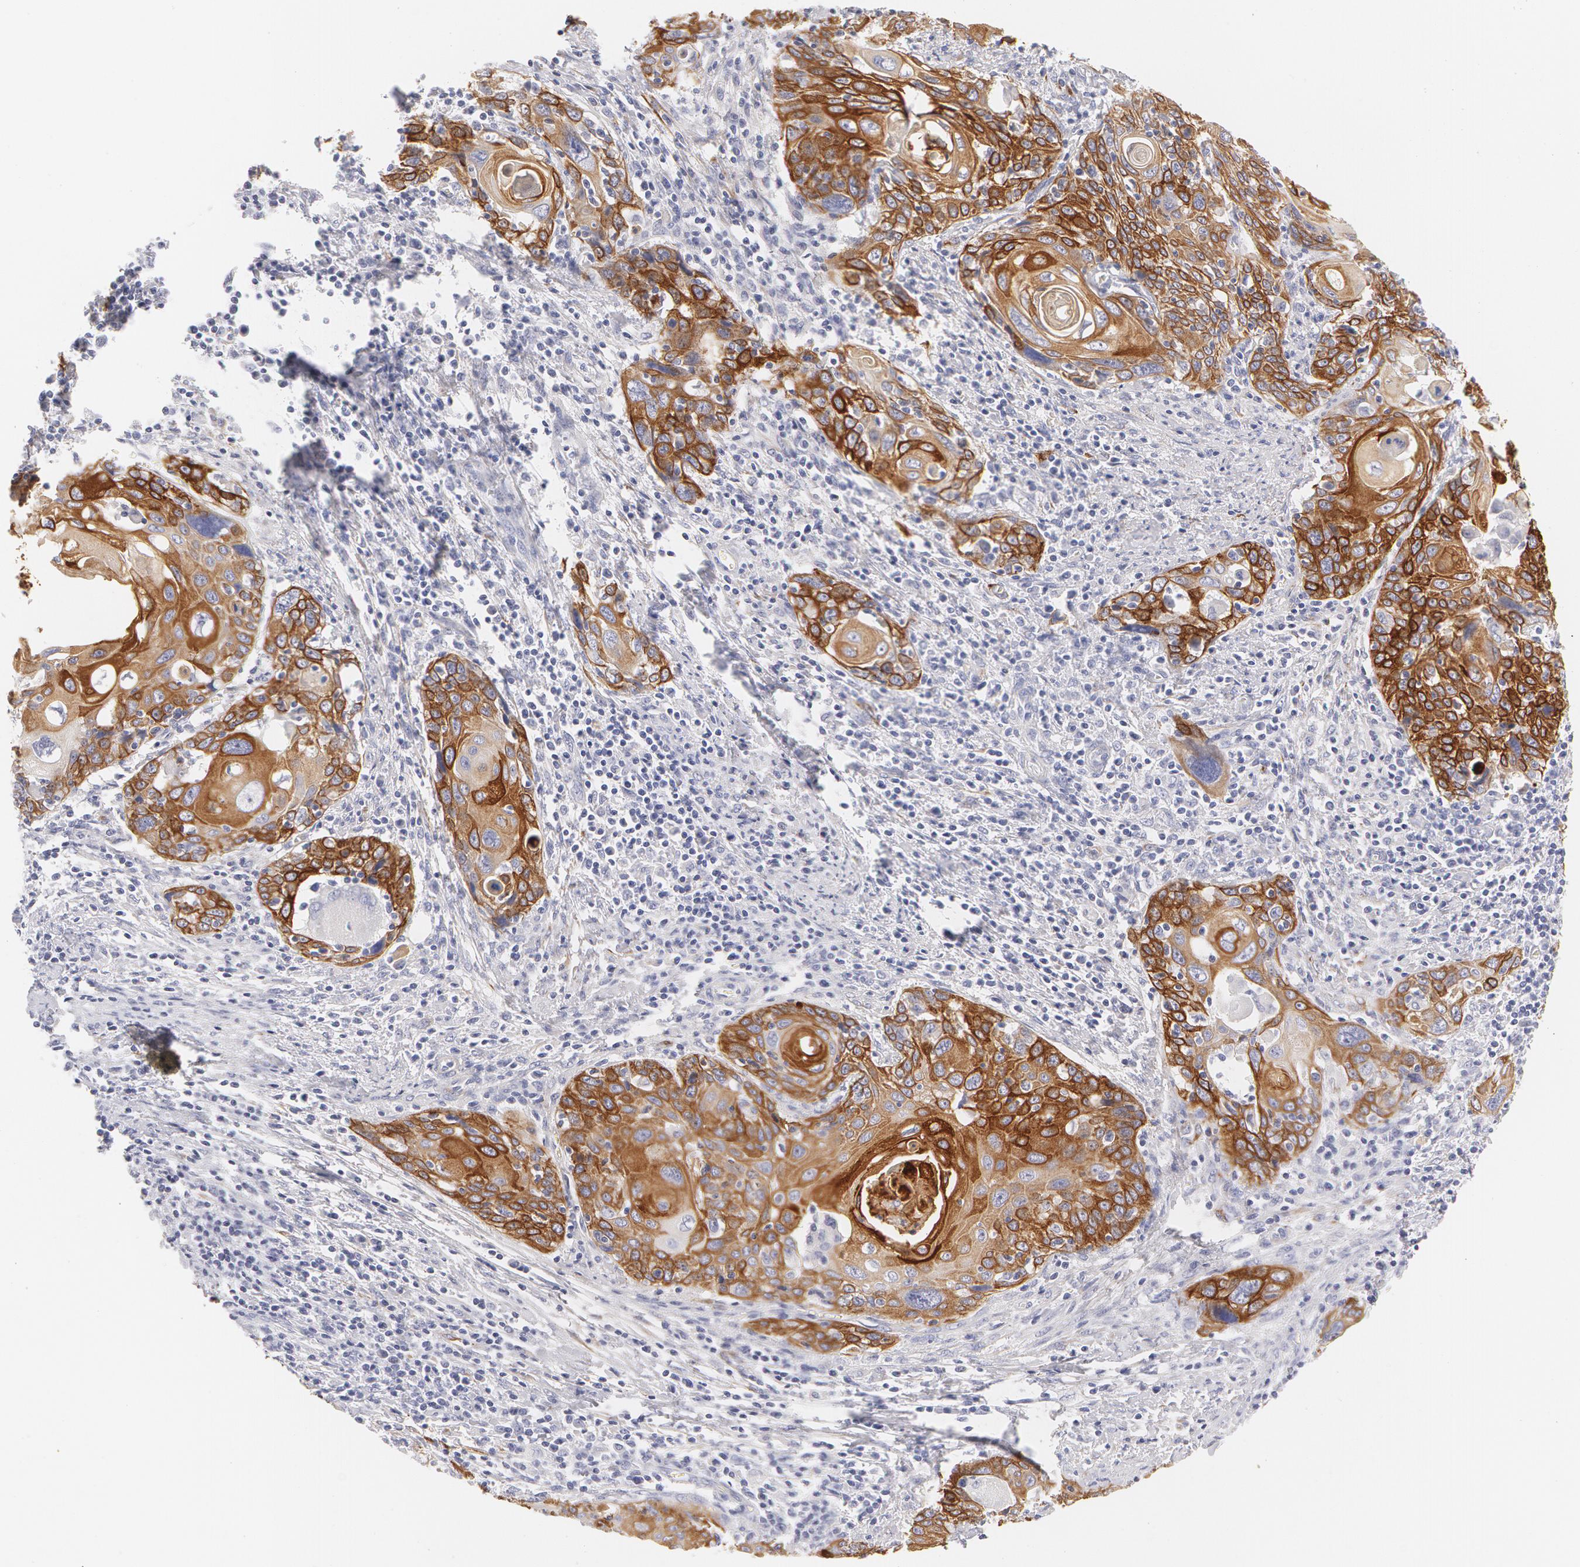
{"staining": {"intensity": "moderate", "quantity": ">75%", "location": "cytoplasmic/membranous"}, "tissue": "cervical cancer", "cell_type": "Tumor cells", "image_type": "cancer", "snomed": [{"axis": "morphology", "description": "Squamous cell carcinoma, NOS"}, {"axis": "topography", "description": "Cervix"}], "caption": "Immunohistochemical staining of squamous cell carcinoma (cervical) shows medium levels of moderate cytoplasmic/membranous positivity in about >75% of tumor cells.", "gene": "KRT8", "patient": {"sex": "female", "age": 54}}